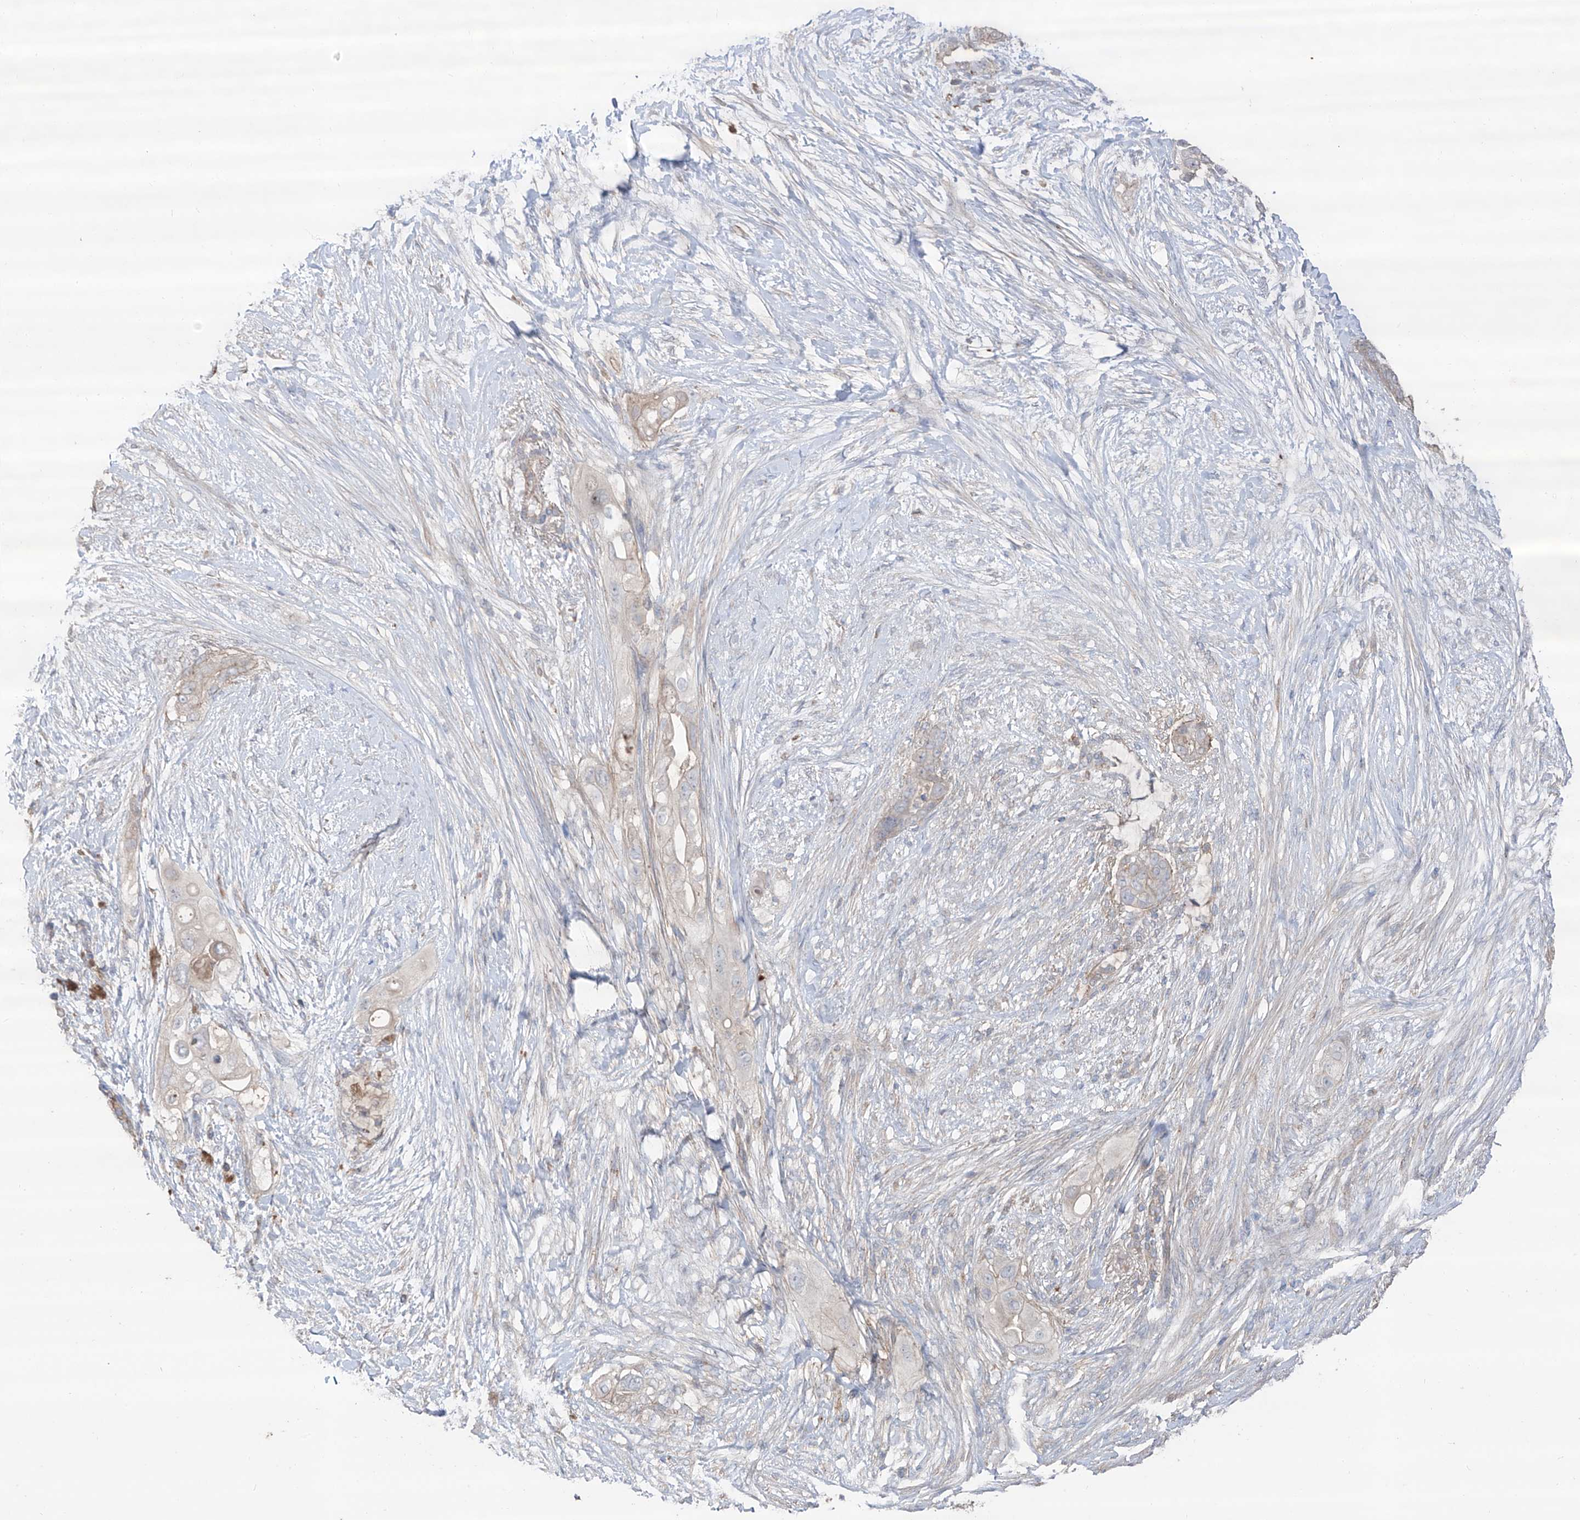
{"staining": {"intensity": "weak", "quantity": "<25%", "location": "cytoplasmic/membranous"}, "tissue": "pancreatic cancer", "cell_type": "Tumor cells", "image_type": "cancer", "snomed": [{"axis": "morphology", "description": "Adenocarcinoma, NOS"}, {"axis": "topography", "description": "Pancreas"}], "caption": "This is an immunohistochemistry micrograph of human pancreatic adenocarcinoma. There is no expression in tumor cells.", "gene": "EDN1", "patient": {"sex": "male", "age": 53}}